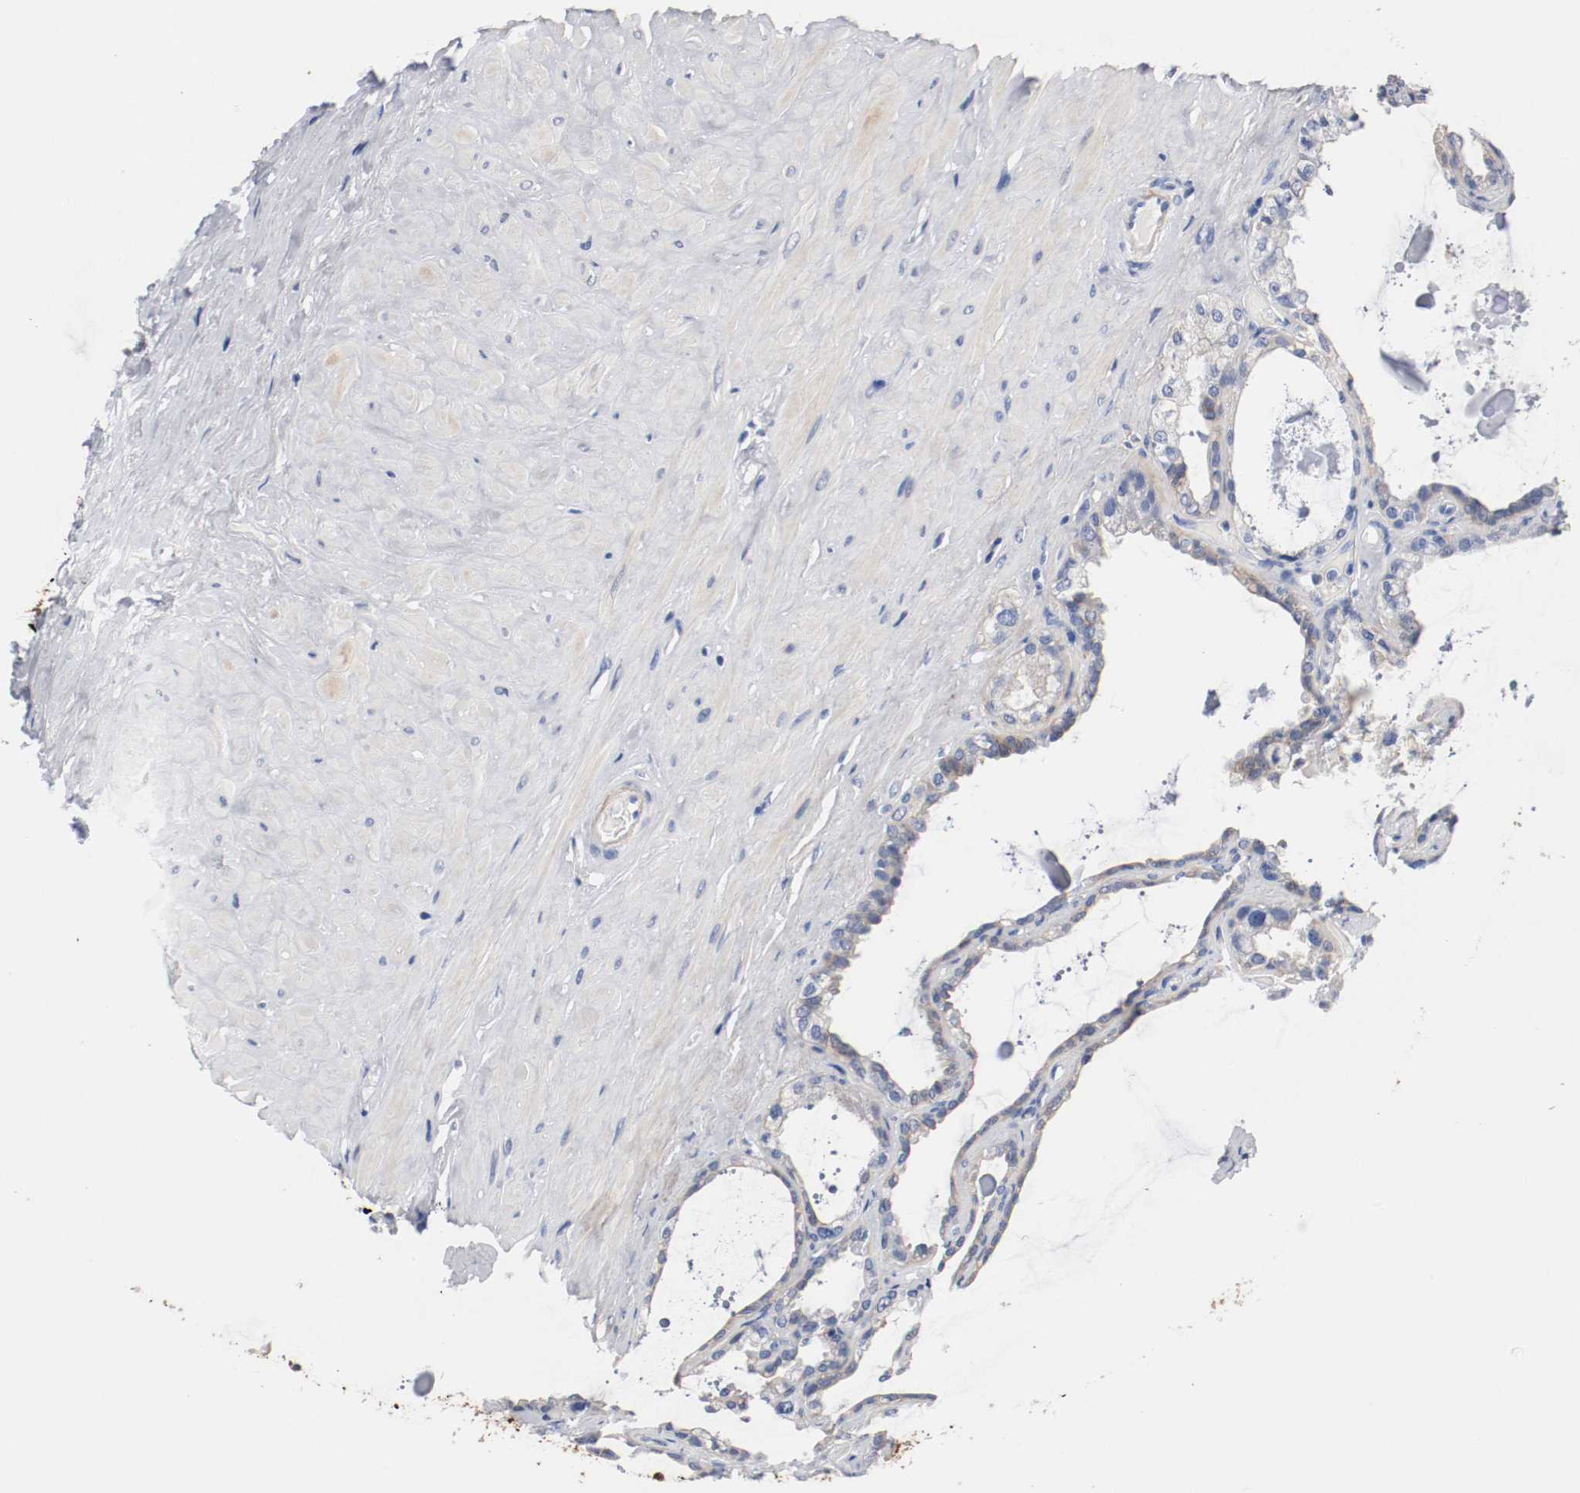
{"staining": {"intensity": "weak", "quantity": "25%-75%", "location": "cytoplasmic/membranous"}, "tissue": "seminal vesicle", "cell_type": "Glandular cells", "image_type": "normal", "snomed": [{"axis": "morphology", "description": "Normal tissue, NOS"}, {"axis": "morphology", "description": "Inflammation, NOS"}, {"axis": "topography", "description": "Urinary bladder"}, {"axis": "topography", "description": "Prostate"}, {"axis": "topography", "description": "Seminal veicle"}], "caption": "This micrograph demonstrates IHC staining of unremarkable human seminal vesicle, with low weak cytoplasmic/membranous positivity in about 25%-75% of glandular cells.", "gene": "TNC", "patient": {"sex": "male", "age": 82}}